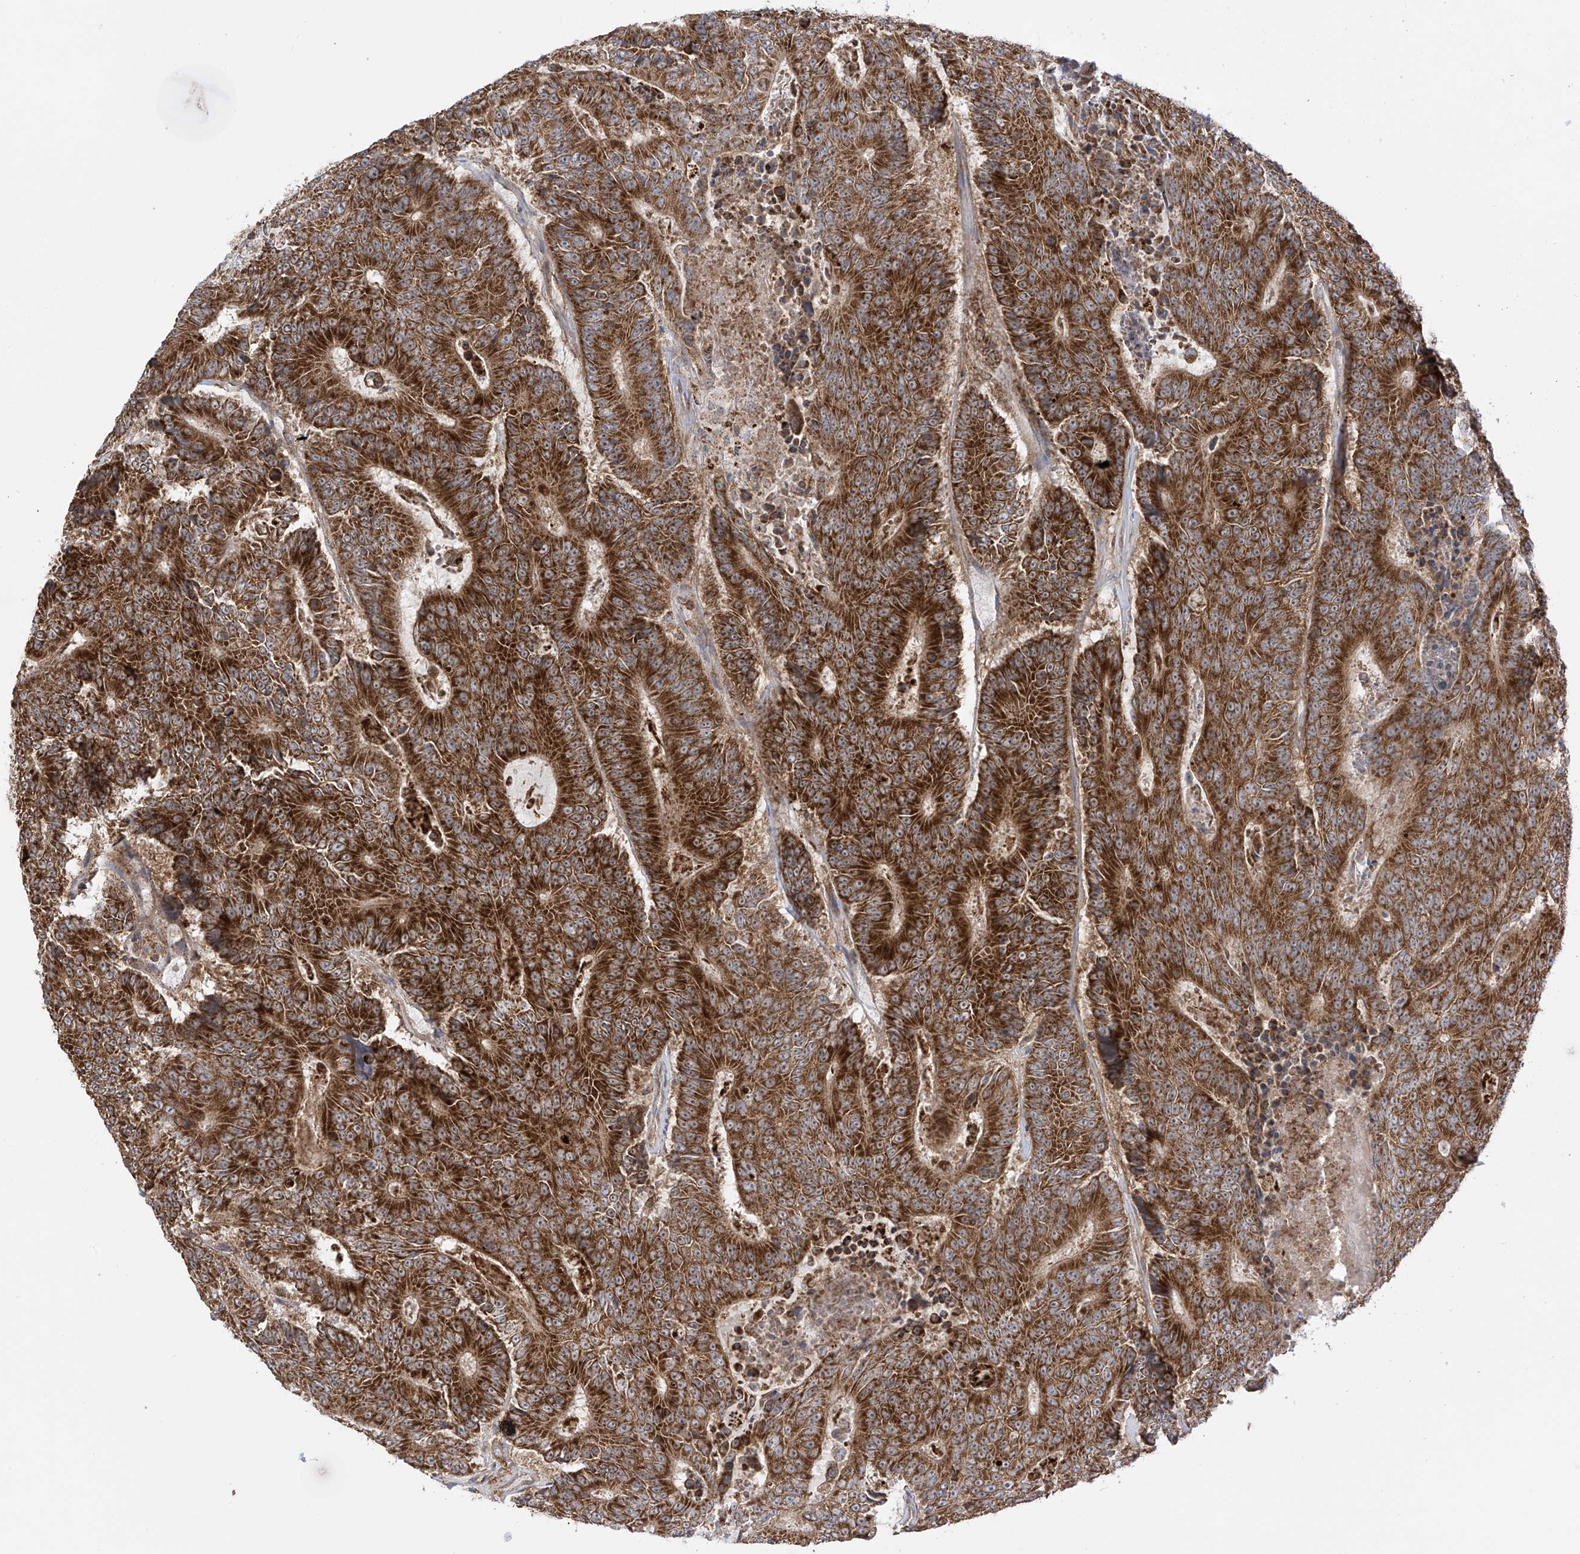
{"staining": {"intensity": "strong", "quantity": ">75%", "location": "cytoplasmic/membranous"}, "tissue": "colorectal cancer", "cell_type": "Tumor cells", "image_type": "cancer", "snomed": [{"axis": "morphology", "description": "Adenocarcinoma, NOS"}, {"axis": "topography", "description": "Colon"}], "caption": "The histopathology image shows staining of colorectal cancer, revealing strong cytoplasmic/membranous protein staining (brown color) within tumor cells.", "gene": "REPS1", "patient": {"sex": "male", "age": 83}}